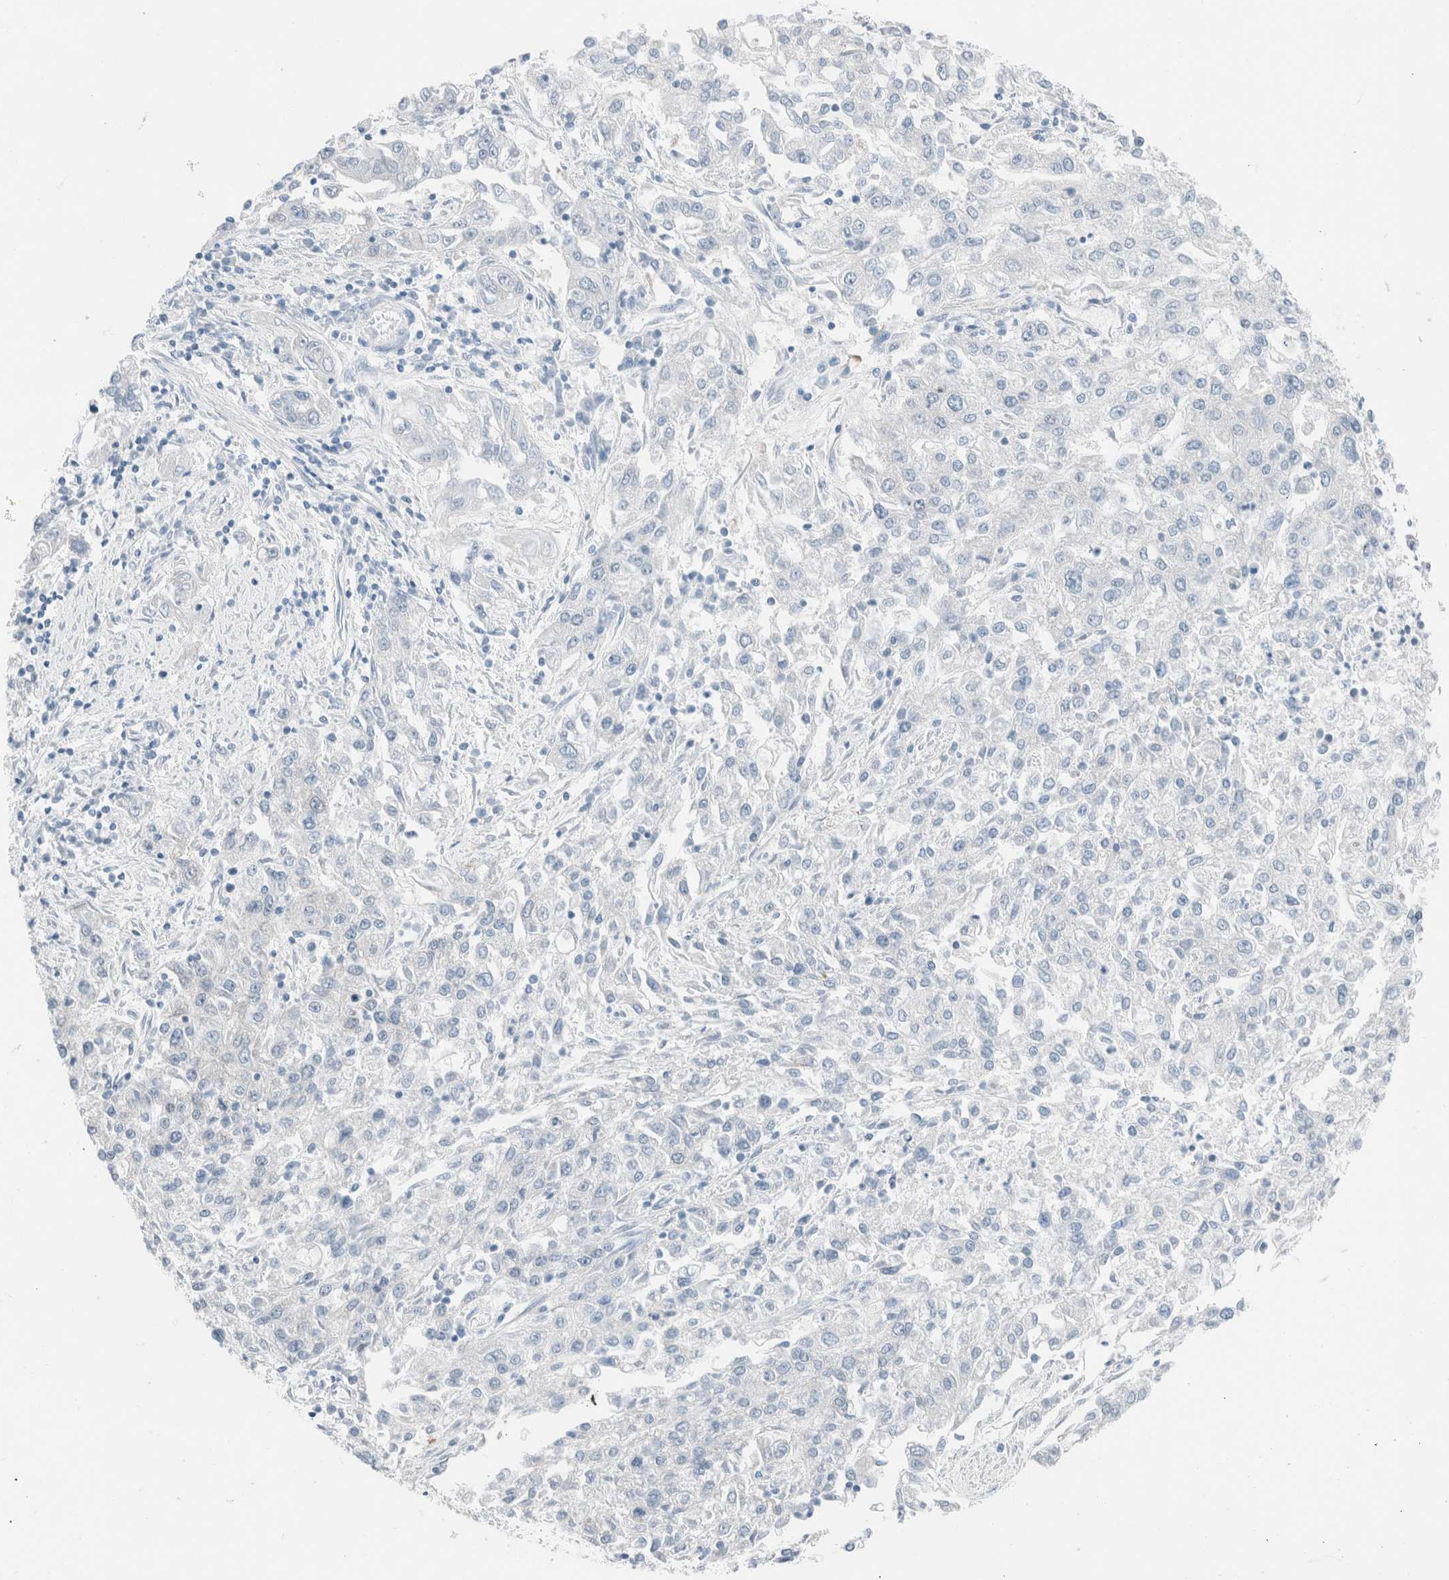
{"staining": {"intensity": "negative", "quantity": "none", "location": "none"}, "tissue": "endometrial cancer", "cell_type": "Tumor cells", "image_type": "cancer", "snomed": [{"axis": "morphology", "description": "Adenocarcinoma, NOS"}, {"axis": "topography", "description": "Endometrium"}], "caption": "This photomicrograph is of endometrial cancer stained with immunohistochemistry to label a protein in brown with the nuclei are counter-stained blue. There is no staining in tumor cells.", "gene": "CASC3", "patient": {"sex": "female", "age": 49}}